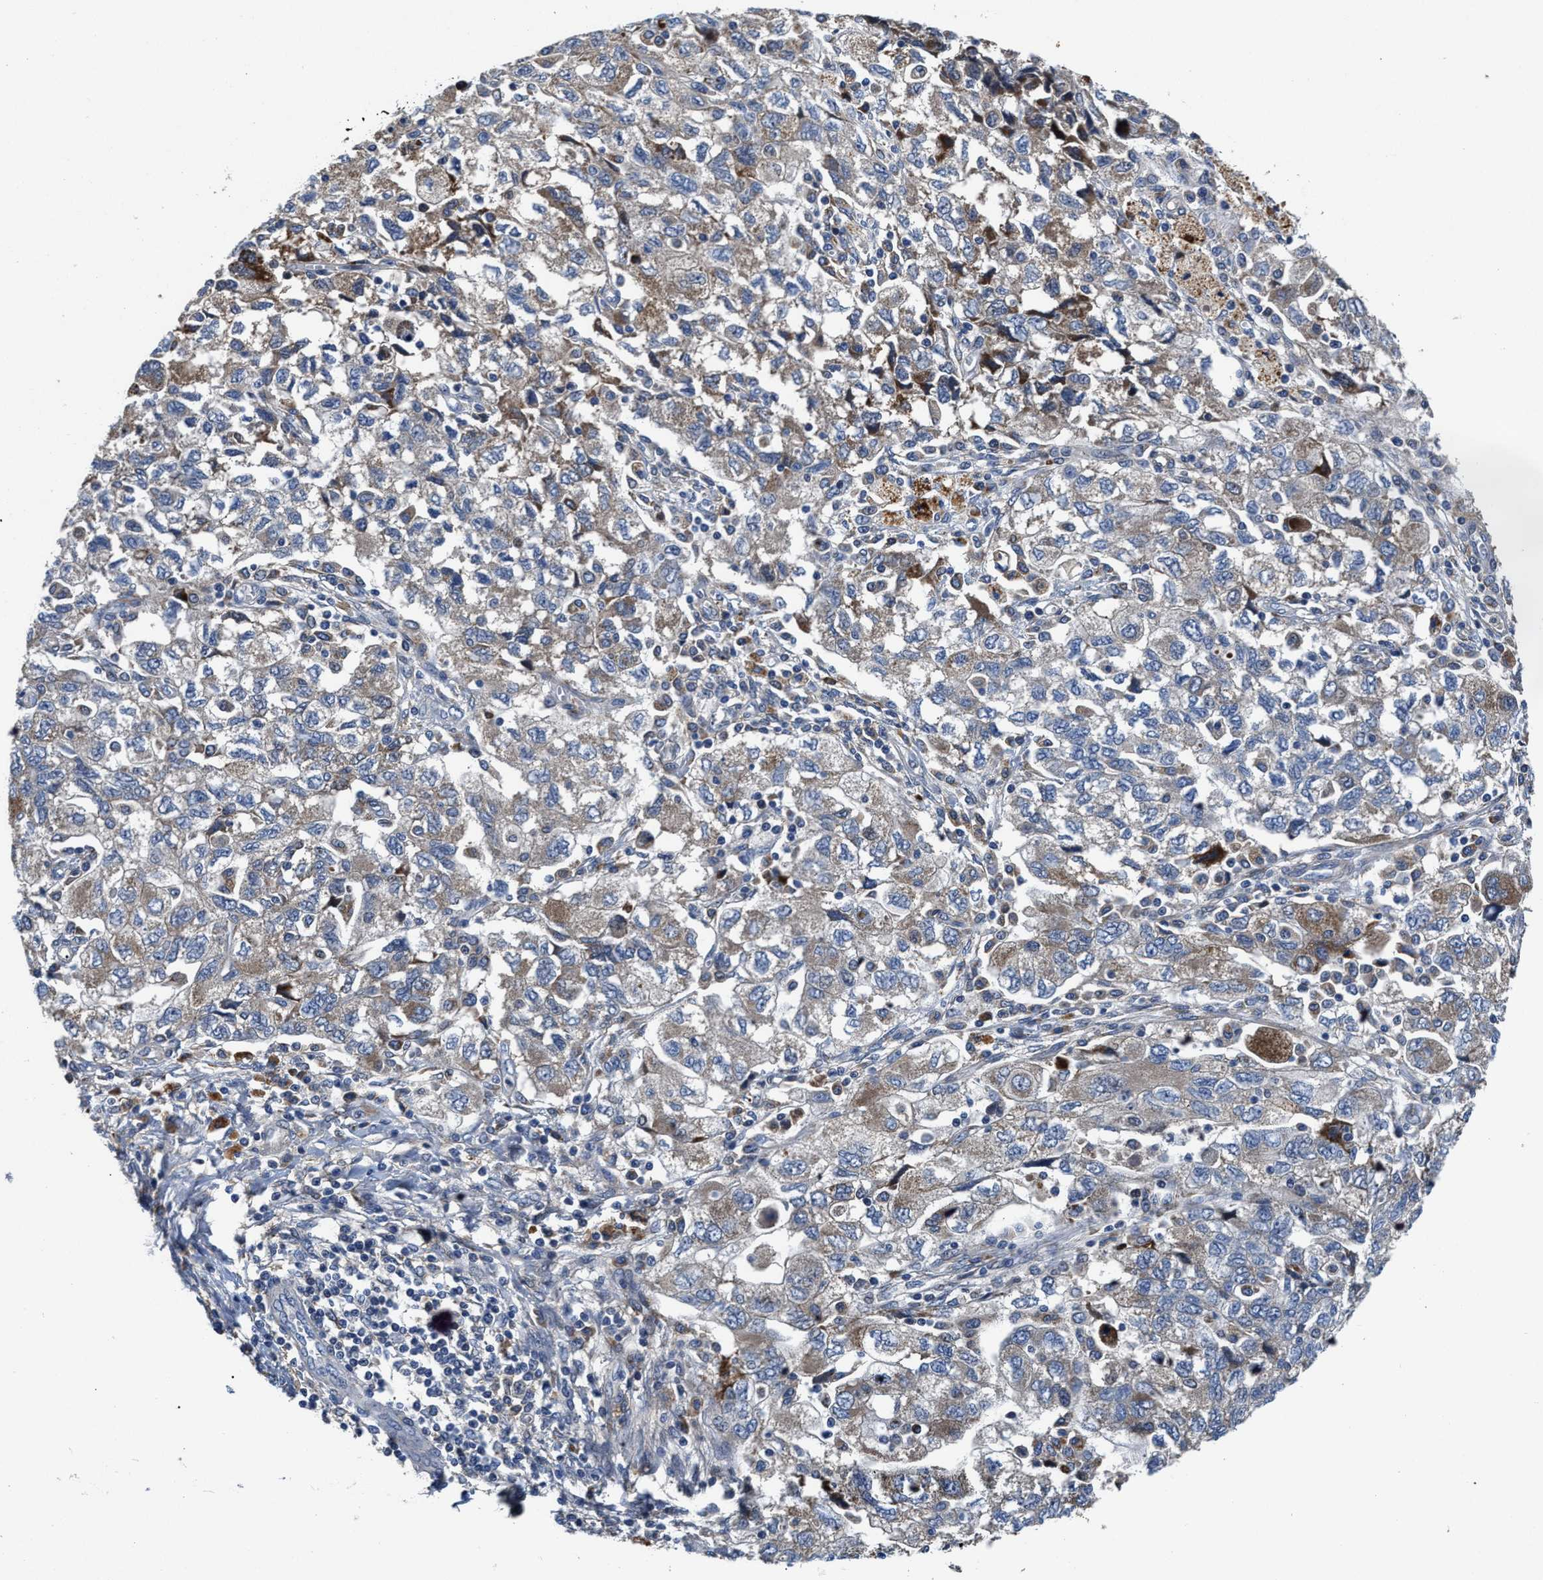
{"staining": {"intensity": "moderate", "quantity": "<25%", "location": "cytoplasmic/membranous"}, "tissue": "ovarian cancer", "cell_type": "Tumor cells", "image_type": "cancer", "snomed": [{"axis": "morphology", "description": "Carcinoma, NOS"}, {"axis": "morphology", "description": "Cystadenocarcinoma, serous, NOS"}, {"axis": "topography", "description": "Ovary"}], "caption": "Ovarian carcinoma tissue shows moderate cytoplasmic/membranous positivity in about <25% of tumor cells", "gene": "SLC12A2", "patient": {"sex": "female", "age": 69}}